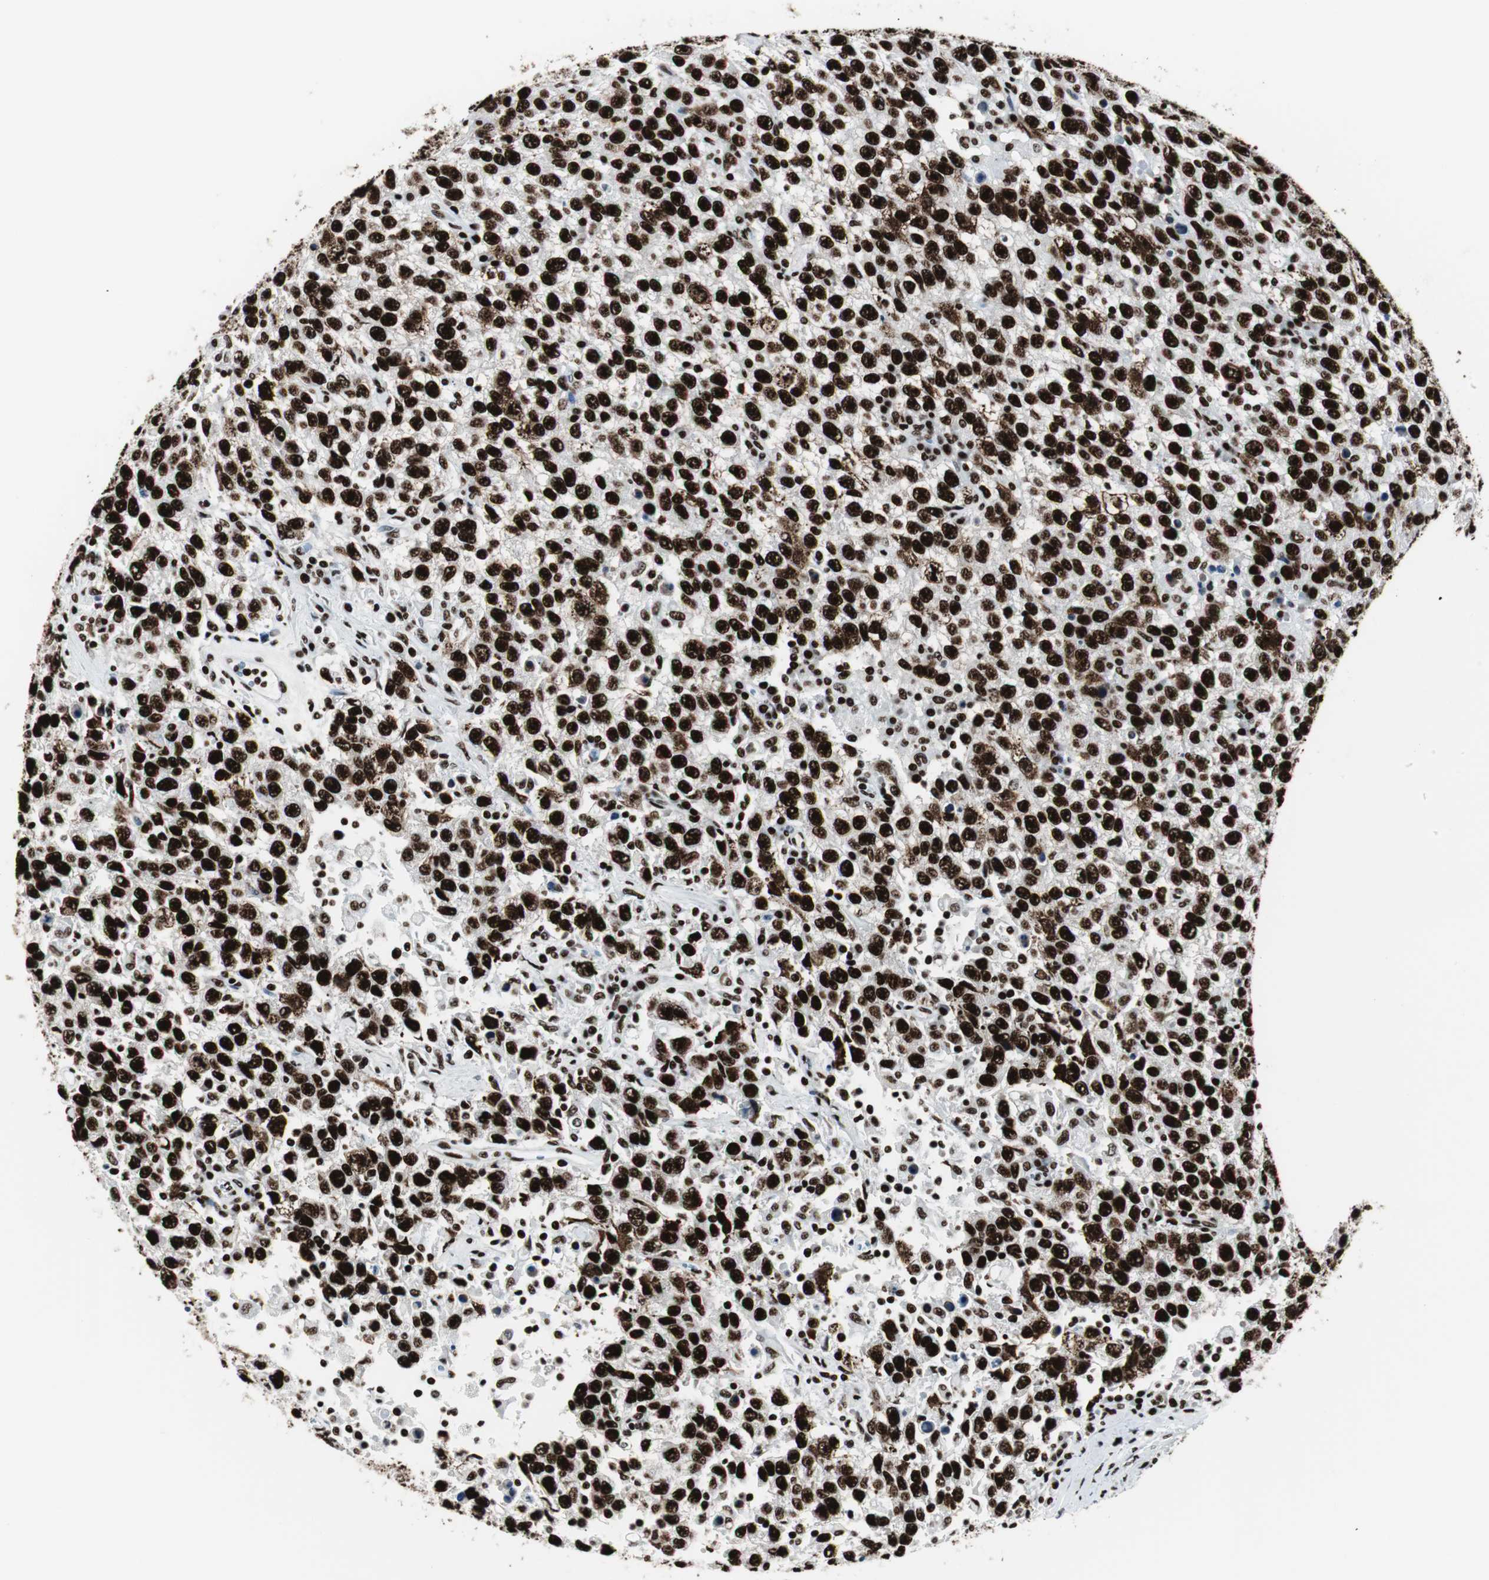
{"staining": {"intensity": "strong", "quantity": ">75%", "location": "nuclear"}, "tissue": "testis cancer", "cell_type": "Tumor cells", "image_type": "cancer", "snomed": [{"axis": "morphology", "description": "Seminoma, NOS"}, {"axis": "topography", "description": "Testis"}], "caption": "Immunohistochemistry (IHC) staining of testis cancer, which exhibits high levels of strong nuclear staining in approximately >75% of tumor cells indicating strong nuclear protein staining. The staining was performed using DAB (brown) for protein detection and nuclei were counterstained in hematoxylin (blue).", "gene": "NCL", "patient": {"sex": "male", "age": 41}}